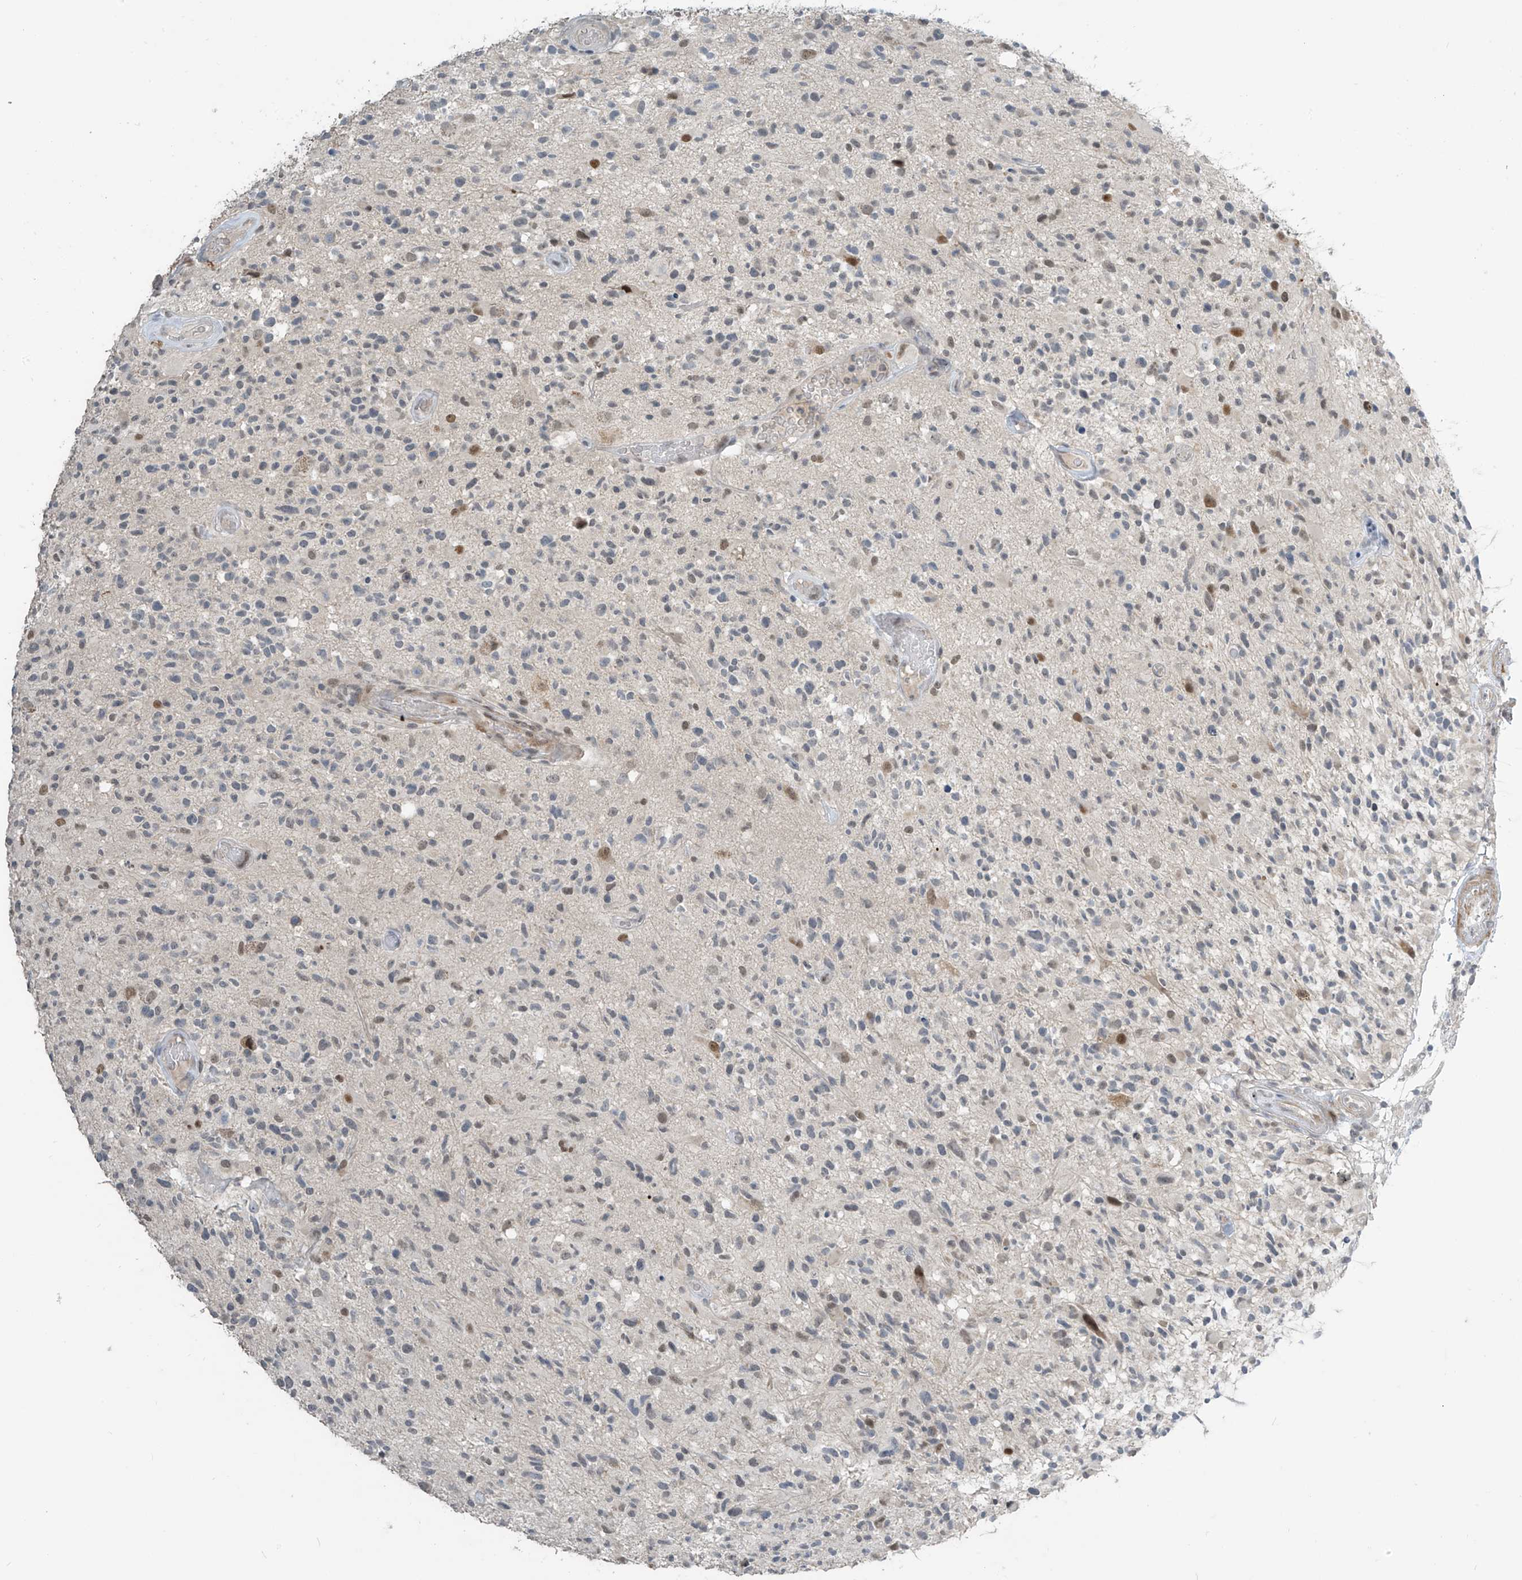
{"staining": {"intensity": "negative", "quantity": "none", "location": "none"}, "tissue": "glioma", "cell_type": "Tumor cells", "image_type": "cancer", "snomed": [{"axis": "morphology", "description": "Glioma, malignant, High grade"}, {"axis": "morphology", "description": "Glioblastoma, NOS"}, {"axis": "topography", "description": "Brain"}], "caption": "There is no significant expression in tumor cells of malignant glioma (high-grade).", "gene": "METAP1D", "patient": {"sex": "male", "age": 60}}